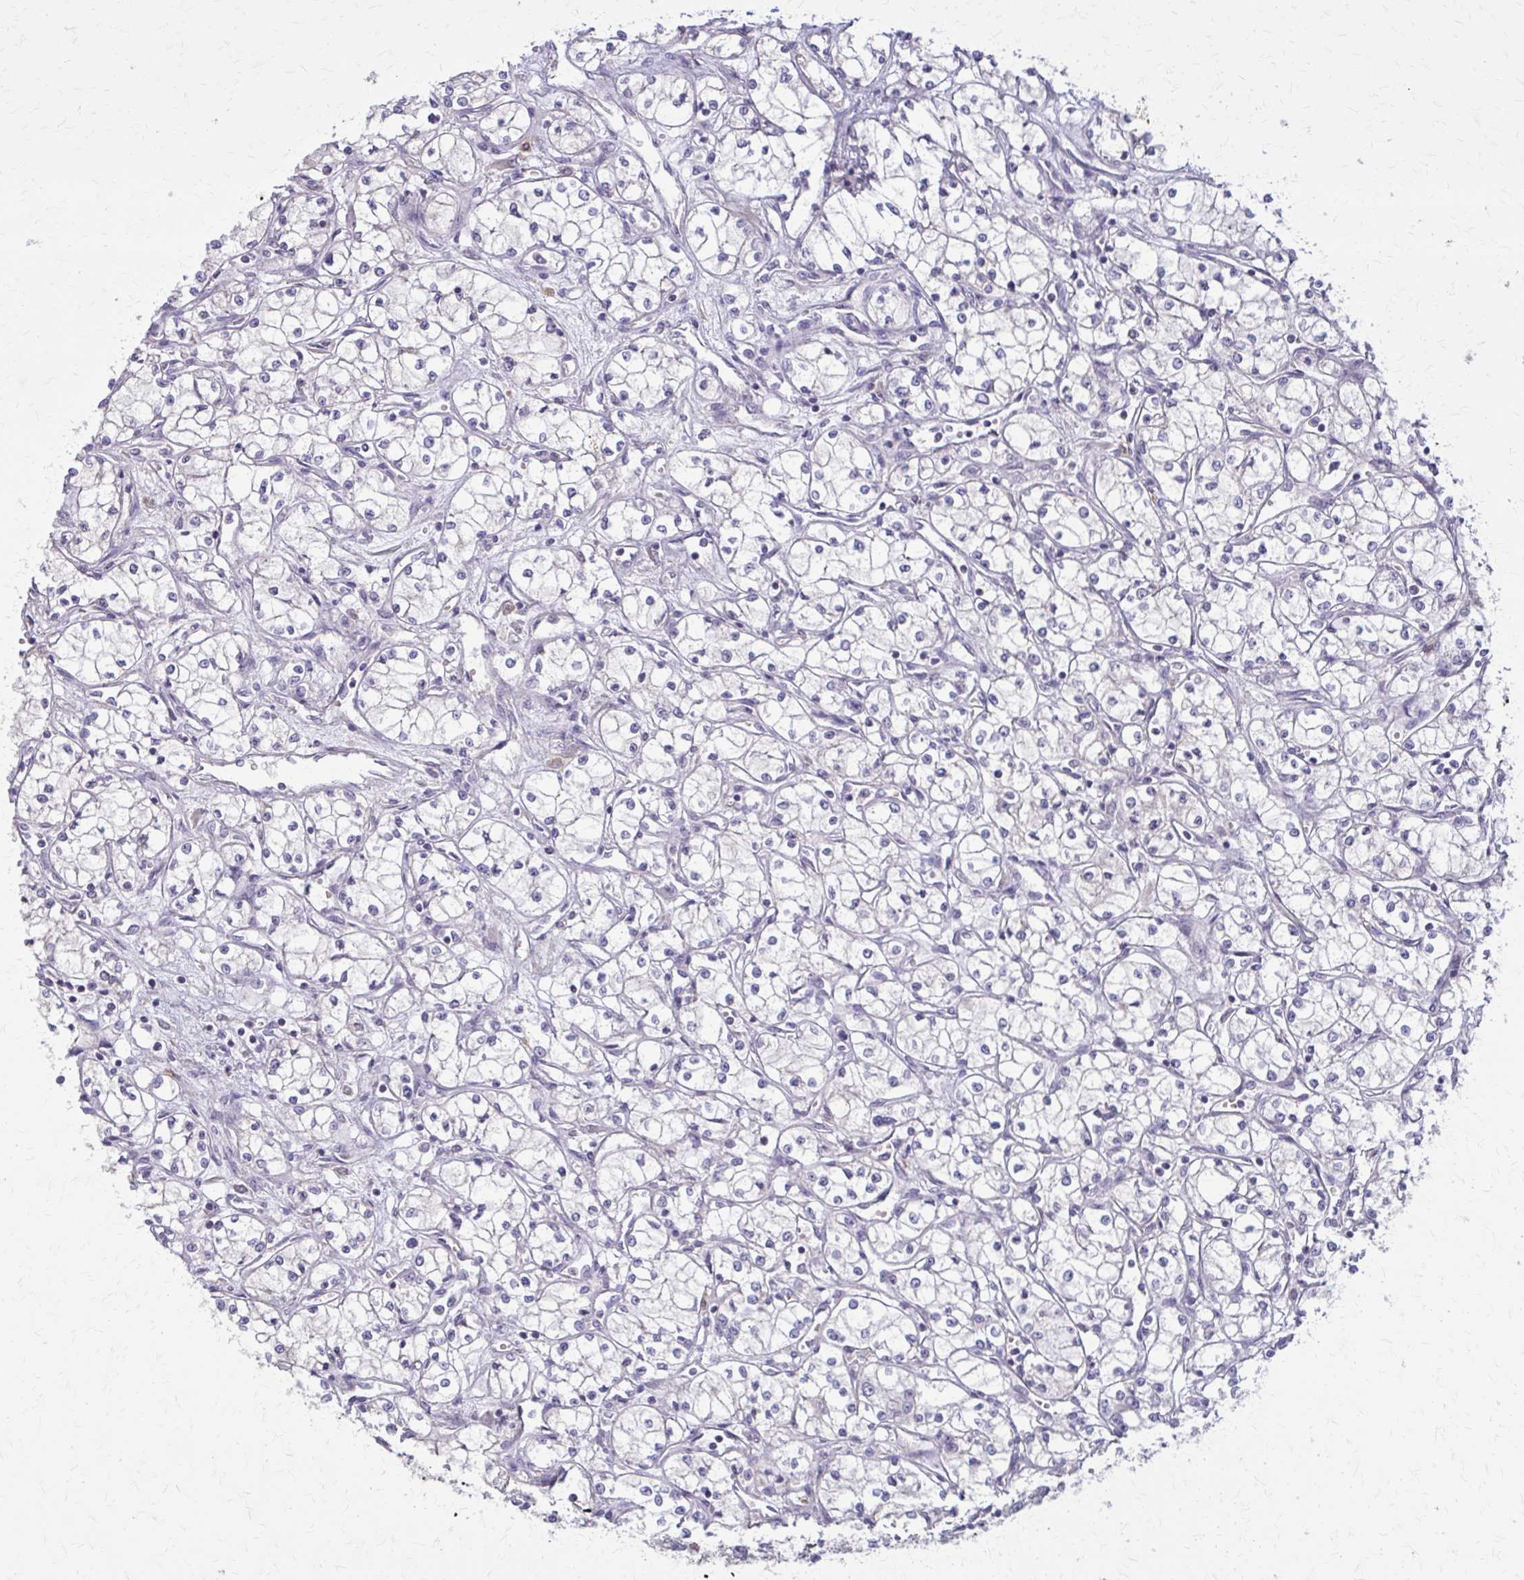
{"staining": {"intensity": "negative", "quantity": "none", "location": "none"}, "tissue": "renal cancer", "cell_type": "Tumor cells", "image_type": "cancer", "snomed": [{"axis": "morphology", "description": "Normal tissue, NOS"}, {"axis": "morphology", "description": "Adenocarcinoma, NOS"}, {"axis": "topography", "description": "Kidney"}], "caption": "Human renal cancer stained for a protein using immunohistochemistry (IHC) reveals no expression in tumor cells.", "gene": "NRBF2", "patient": {"sex": "male", "age": 59}}